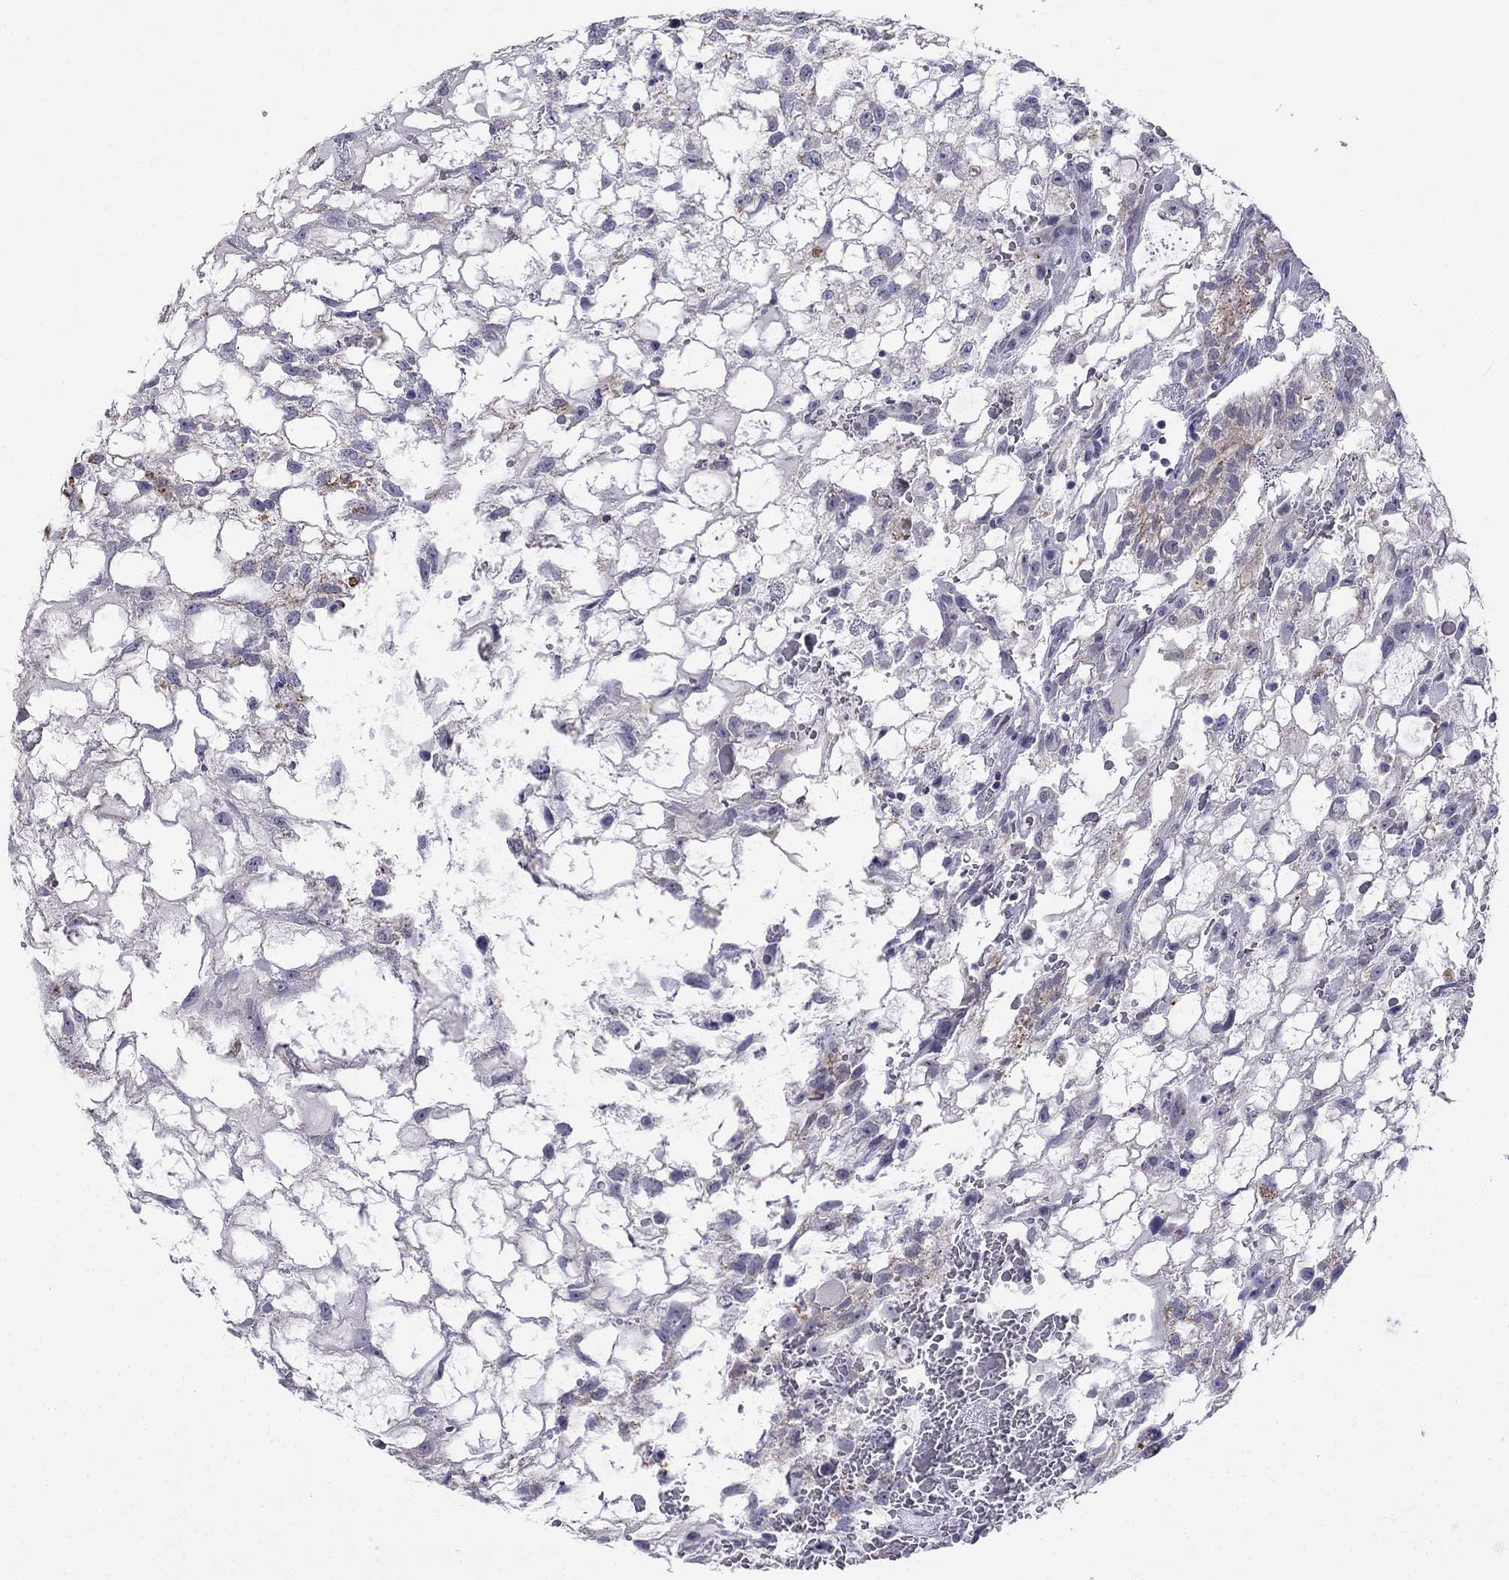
{"staining": {"intensity": "negative", "quantity": "none", "location": "none"}, "tissue": "testis cancer", "cell_type": "Tumor cells", "image_type": "cancer", "snomed": [{"axis": "morphology", "description": "Normal tissue, NOS"}, {"axis": "morphology", "description": "Carcinoma, Embryonal, NOS"}, {"axis": "topography", "description": "Testis"}, {"axis": "topography", "description": "Epididymis"}], "caption": "IHC of human testis cancer displays no staining in tumor cells. (DAB (3,3'-diaminobenzidine) immunohistochemistry (IHC), high magnification).", "gene": "C5orf49", "patient": {"sex": "male", "age": 32}}